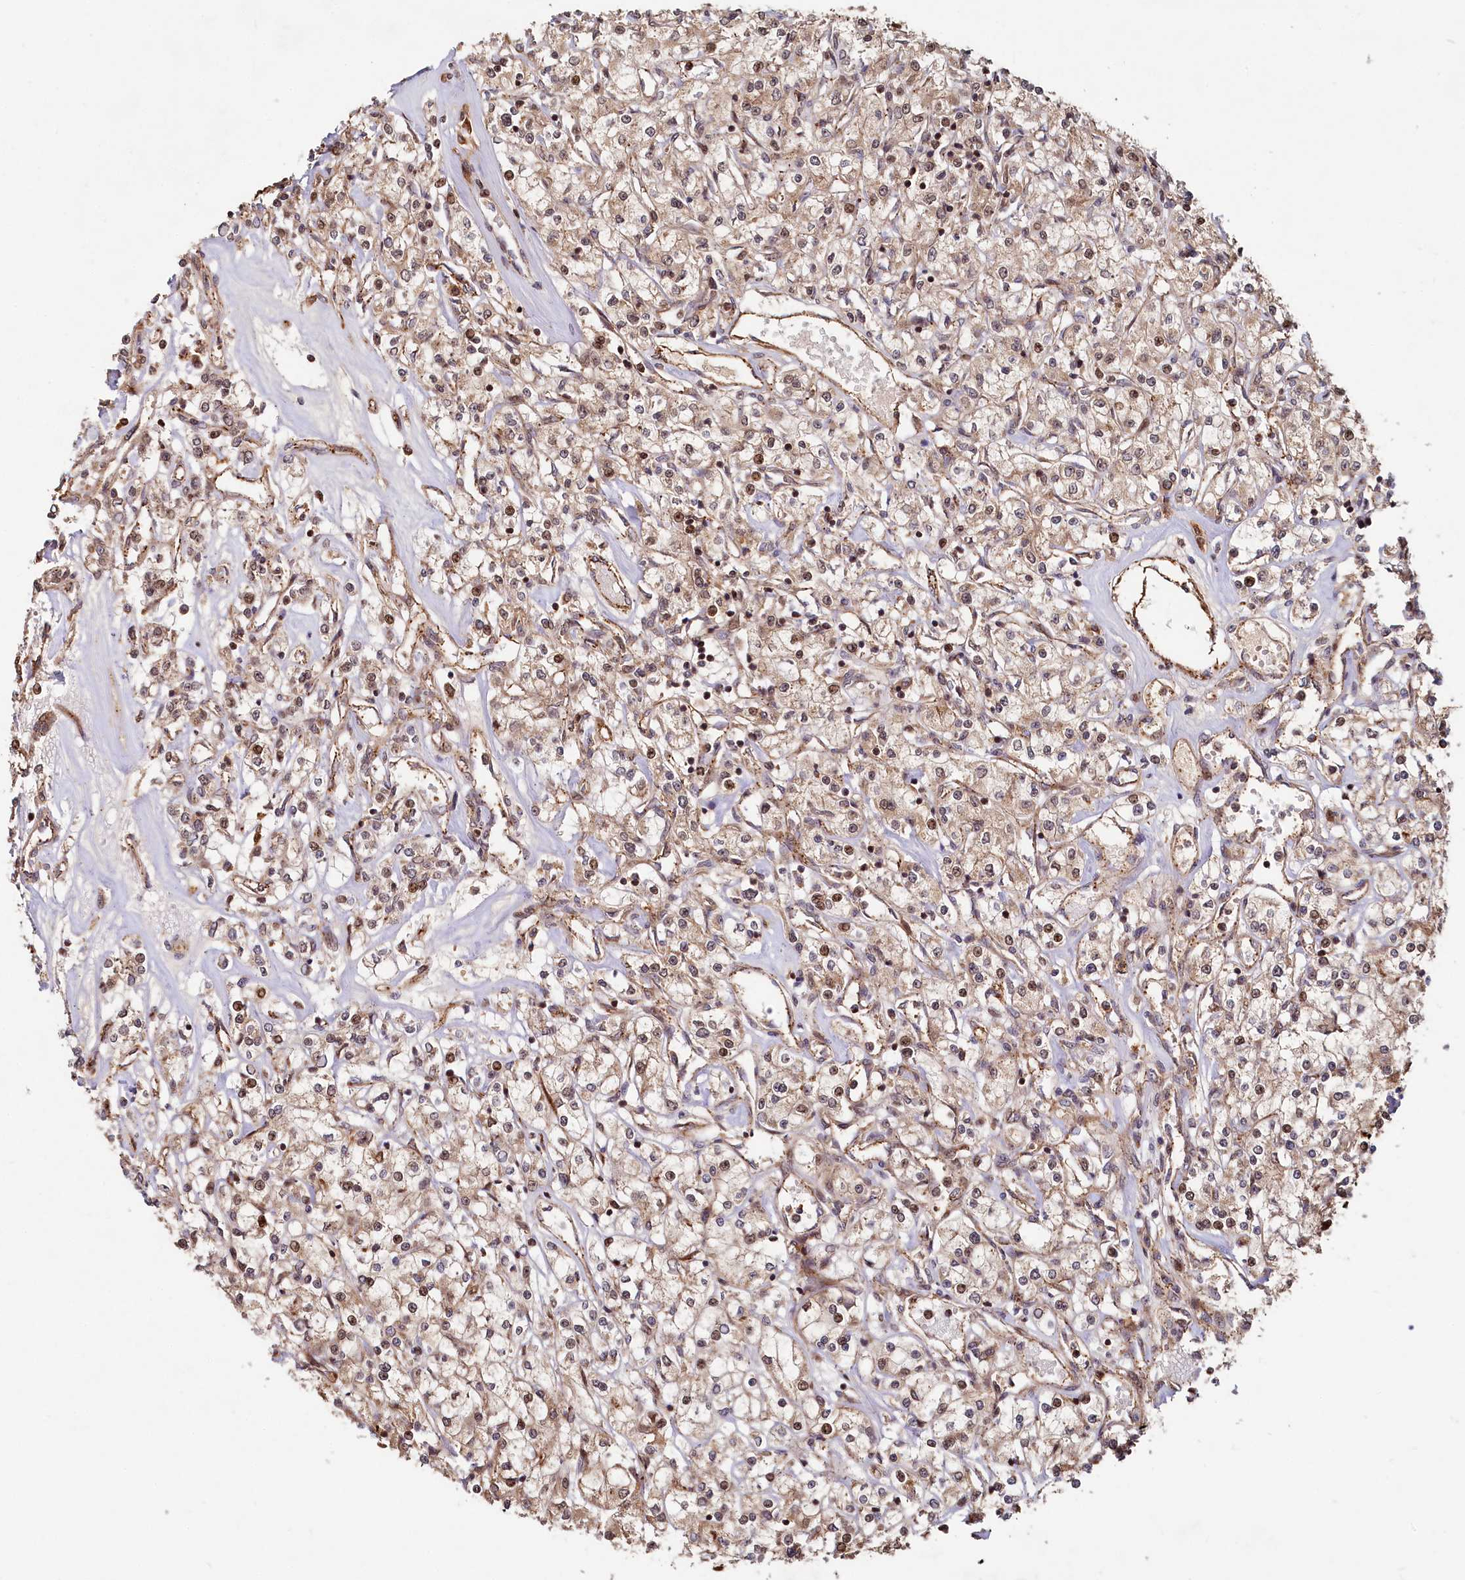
{"staining": {"intensity": "moderate", "quantity": "25%-75%", "location": "nuclear"}, "tissue": "renal cancer", "cell_type": "Tumor cells", "image_type": "cancer", "snomed": [{"axis": "morphology", "description": "Adenocarcinoma, NOS"}, {"axis": "topography", "description": "Kidney"}], "caption": "Approximately 25%-75% of tumor cells in renal adenocarcinoma demonstrate moderate nuclear protein expression as visualized by brown immunohistochemical staining.", "gene": "TRIM23", "patient": {"sex": "female", "age": 59}}